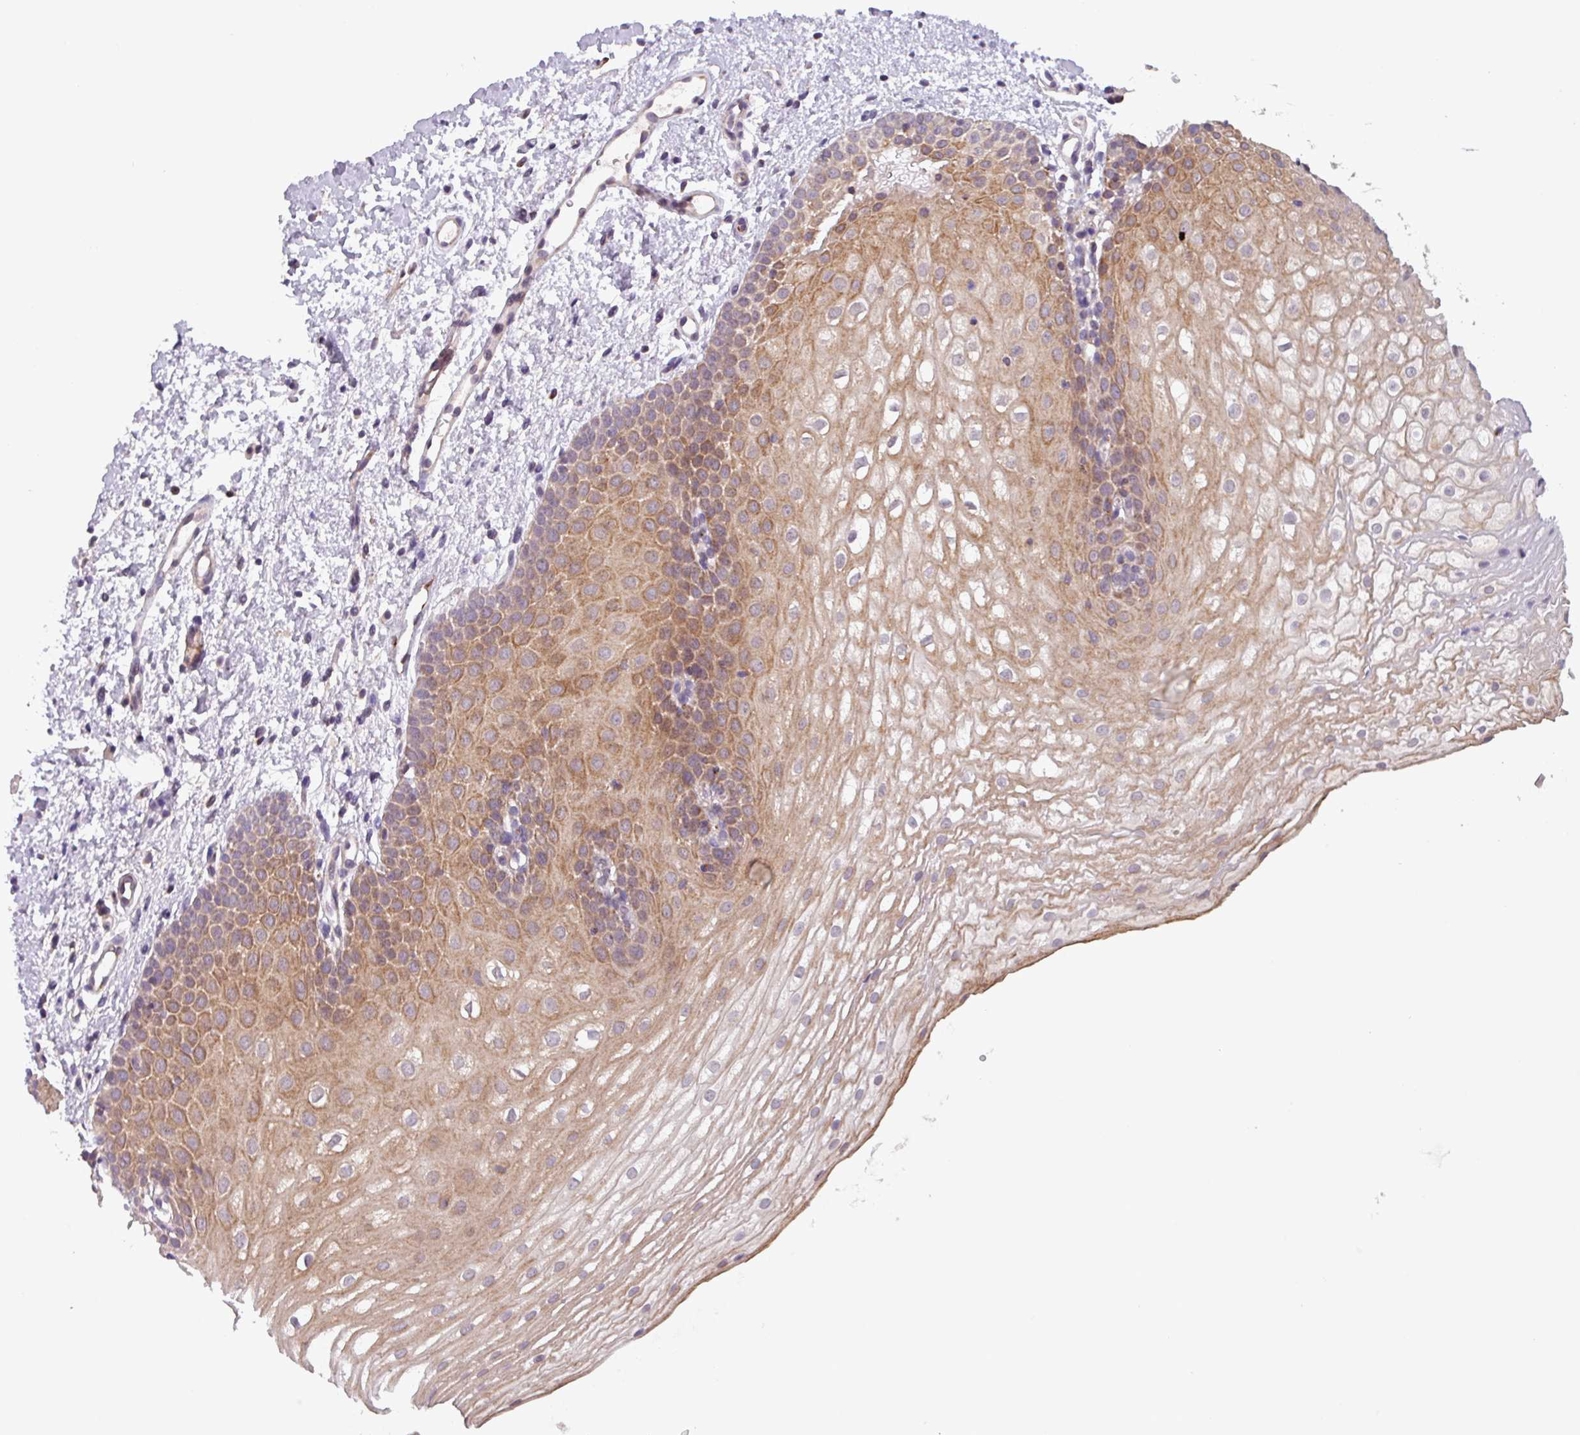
{"staining": {"intensity": "moderate", "quantity": ">75%", "location": "cytoplasmic/membranous"}, "tissue": "oral mucosa", "cell_type": "Squamous epithelial cells", "image_type": "normal", "snomed": [{"axis": "morphology", "description": "Normal tissue, NOS"}, {"axis": "topography", "description": "Oral tissue"}], "caption": "Brown immunohistochemical staining in normal human oral mucosa demonstrates moderate cytoplasmic/membranous staining in about >75% of squamous epithelial cells. The staining was performed using DAB to visualize the protein expression in brown, while the nuclei were stained in blue with hematoxylin (Magnification: 20x).", "gene": "AKIRIN1", "patient": {"sex": "female", "age": 54}}